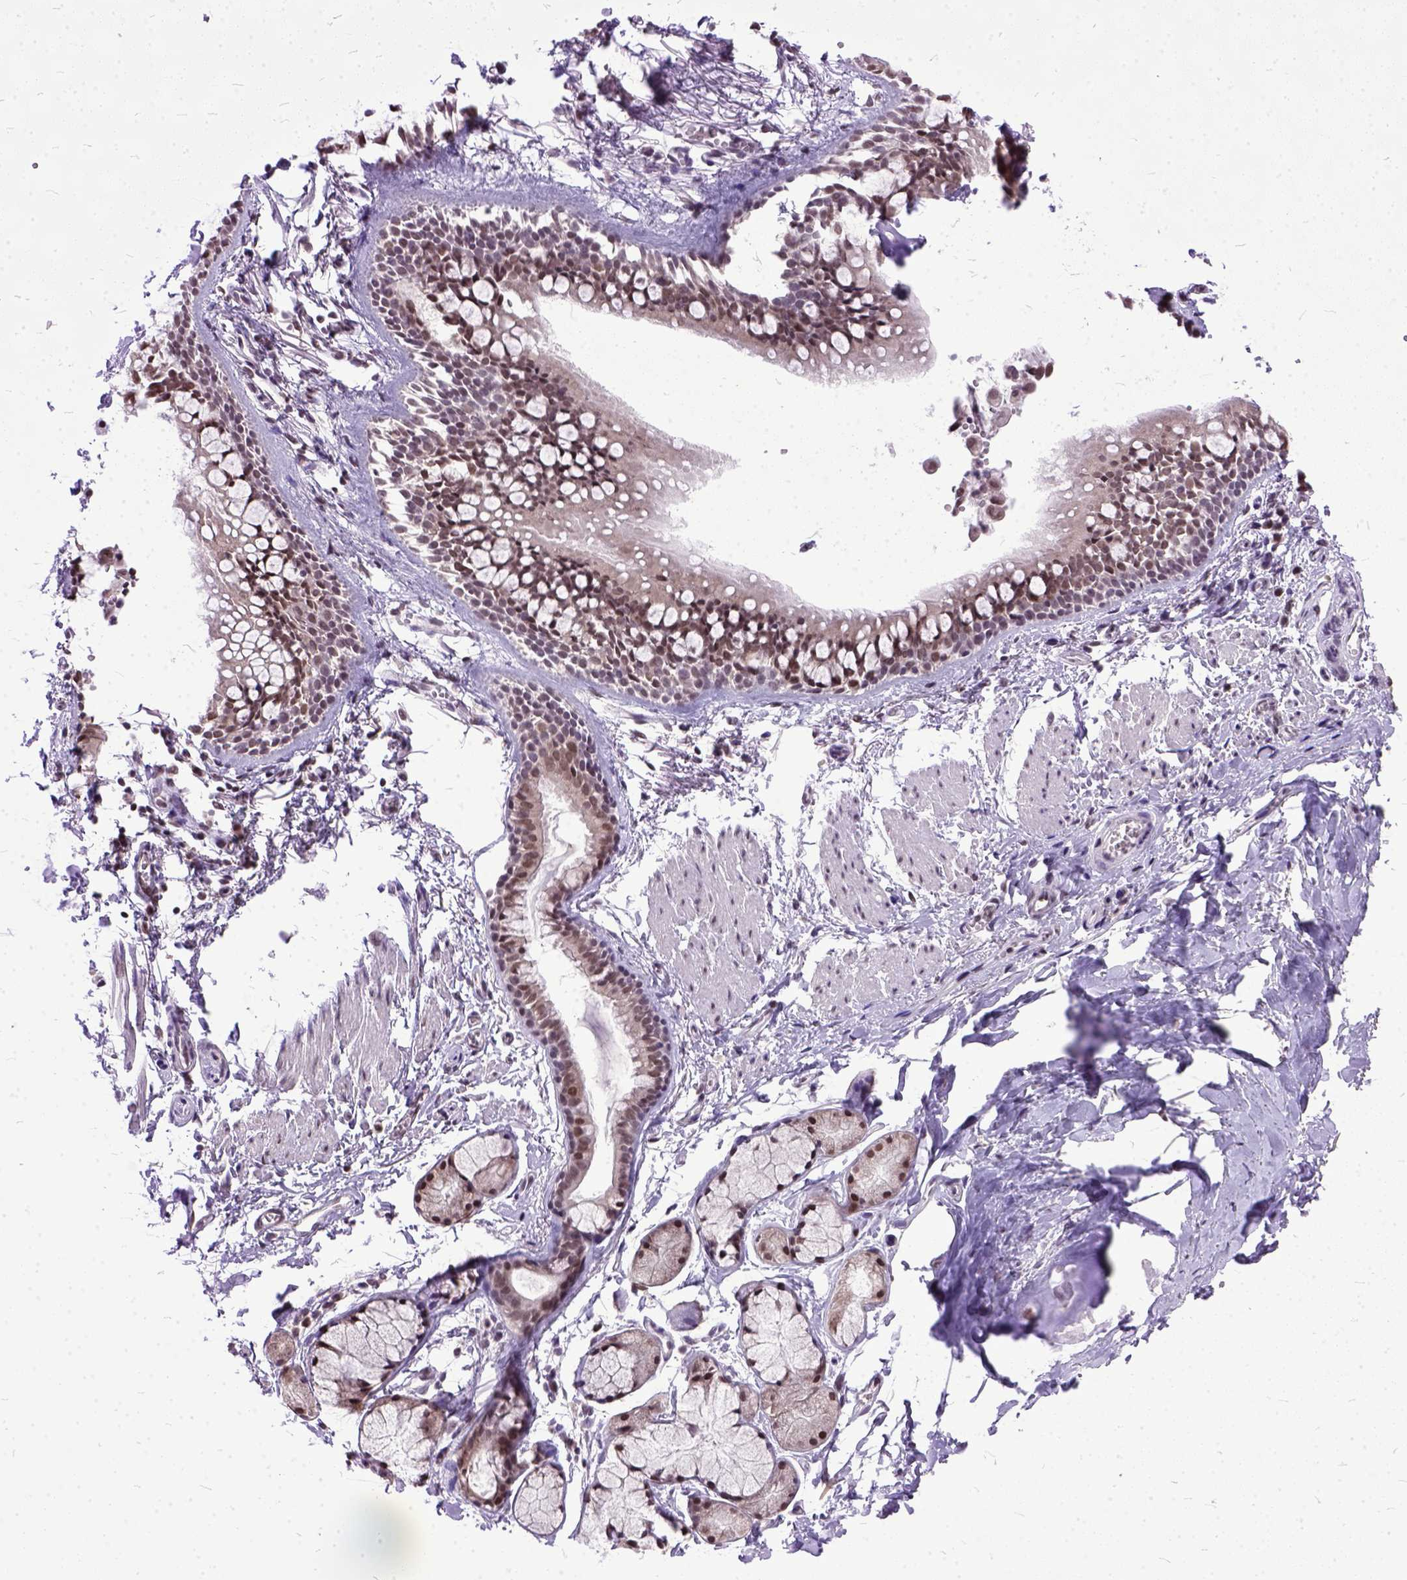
{"staining": {"intensity": "moderate", "quantity": ">75%", "location": "nuclear"}, "tissue": "bronchus", "cell_type": "Respiratory epithelial cells", "image_type": "normal", "snomed": [{"axis": "morphology", "description": "Normal tissue, NOS"}, {"axis": "topography", "description": "Bronchus"}], "caption": "Brown immunohistochemical staining in unremarkable human bronchus displays moderate nuclear staining in about >75% of respiratory epithelial cells. (IHC, brightfield microscopy, high magnification).", "gene": "ORC5", "patient": {"sex": "female", "age": 59}}